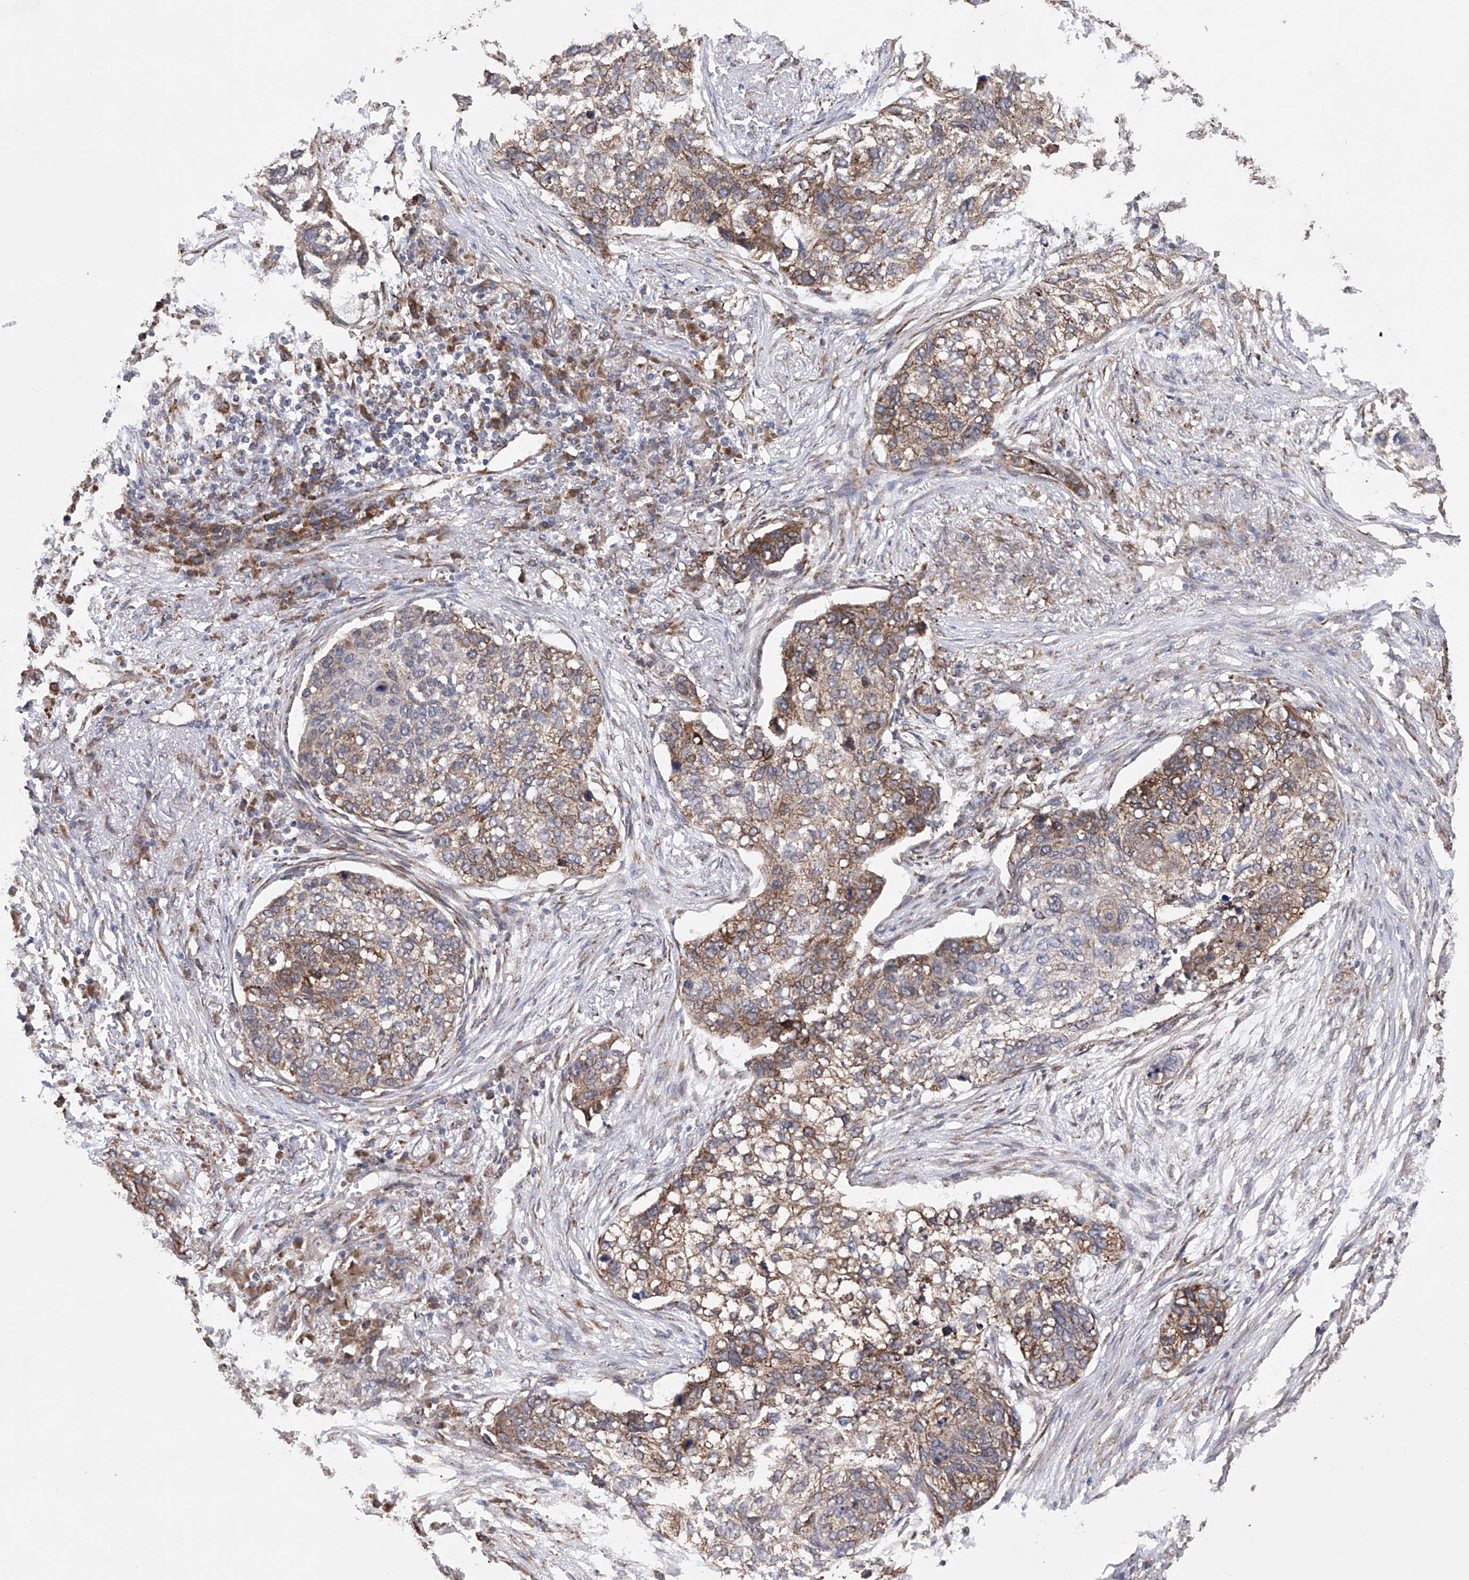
{"staining": {"intensity": "moderate", "quantity": "25%-75%", "location": "cytoplasmic/membranous"}, "tissue": "lung cancer", "cell_type": "Tumor cells", "image_type": "cancer", "snomed": [{"axis": "morphology", "description": "Squamous cell carcinoma, NOS"}, {"axis": "topography", "description": "Lung"}], "caption": "A histopathology image of lung cancer stained for a protein exhibits moderate cytoplasmic/membranous brown staining in tumor cells.", "gene": "DNAH8", "patient": {"sex": "female", "age": 63}}